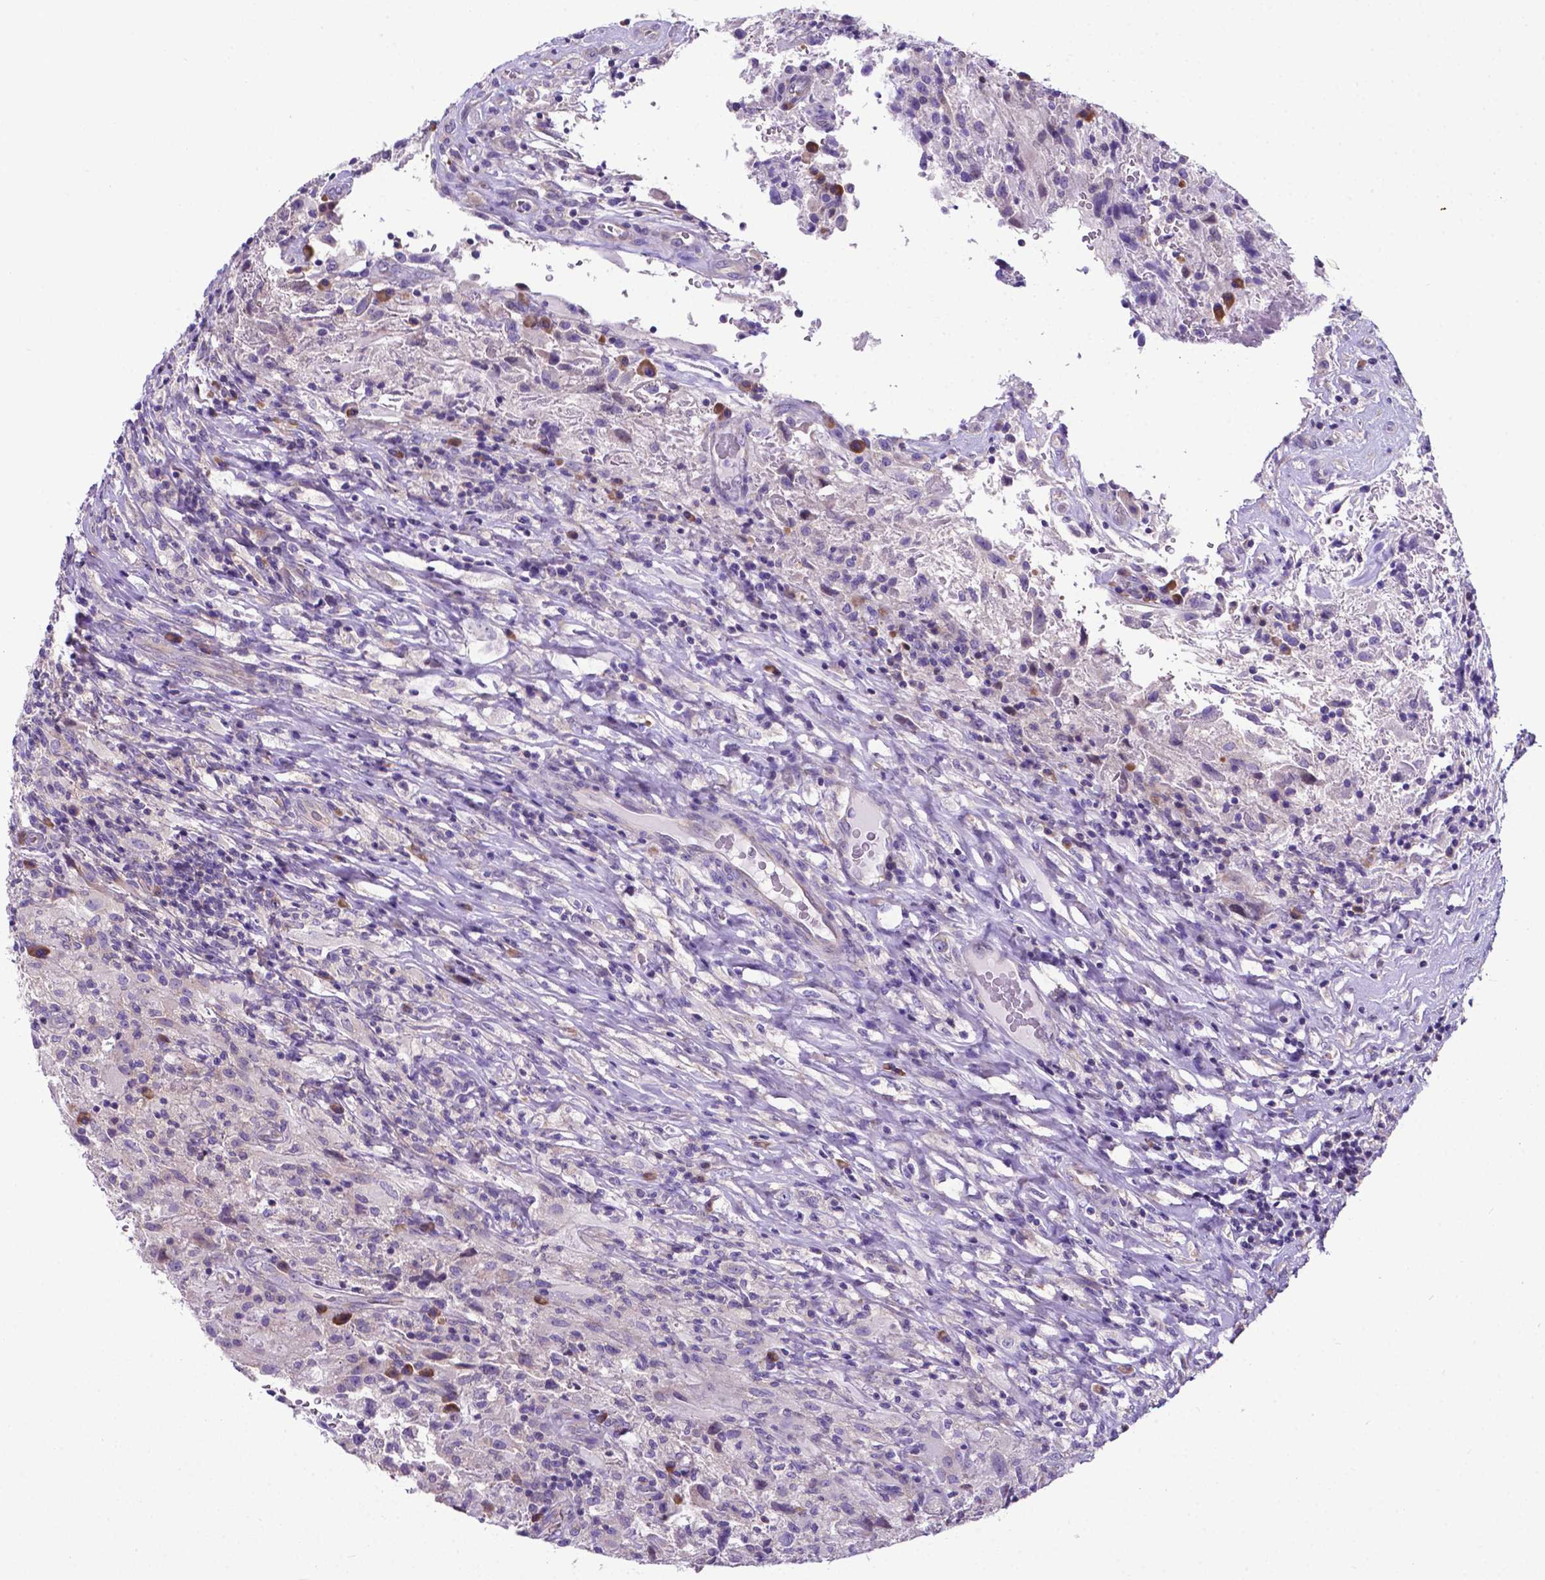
{"staining": {"intensity": "negative", "quantity": "none", "location": "none"}, "tissue": "glioma", "cell_type": "Tumor cells", "image_type": "cancer", "snomed": [{"axis": "morphology", "description": "Glioma, malignant, High grade"}, {"axis": "topography", "description": "Brain"}], "caption": "The photomicrograph exhibits no significant staining in tumor cells of glioma.", "gene": "RPL6", "patient": {"sex": "male", "age": 68}}